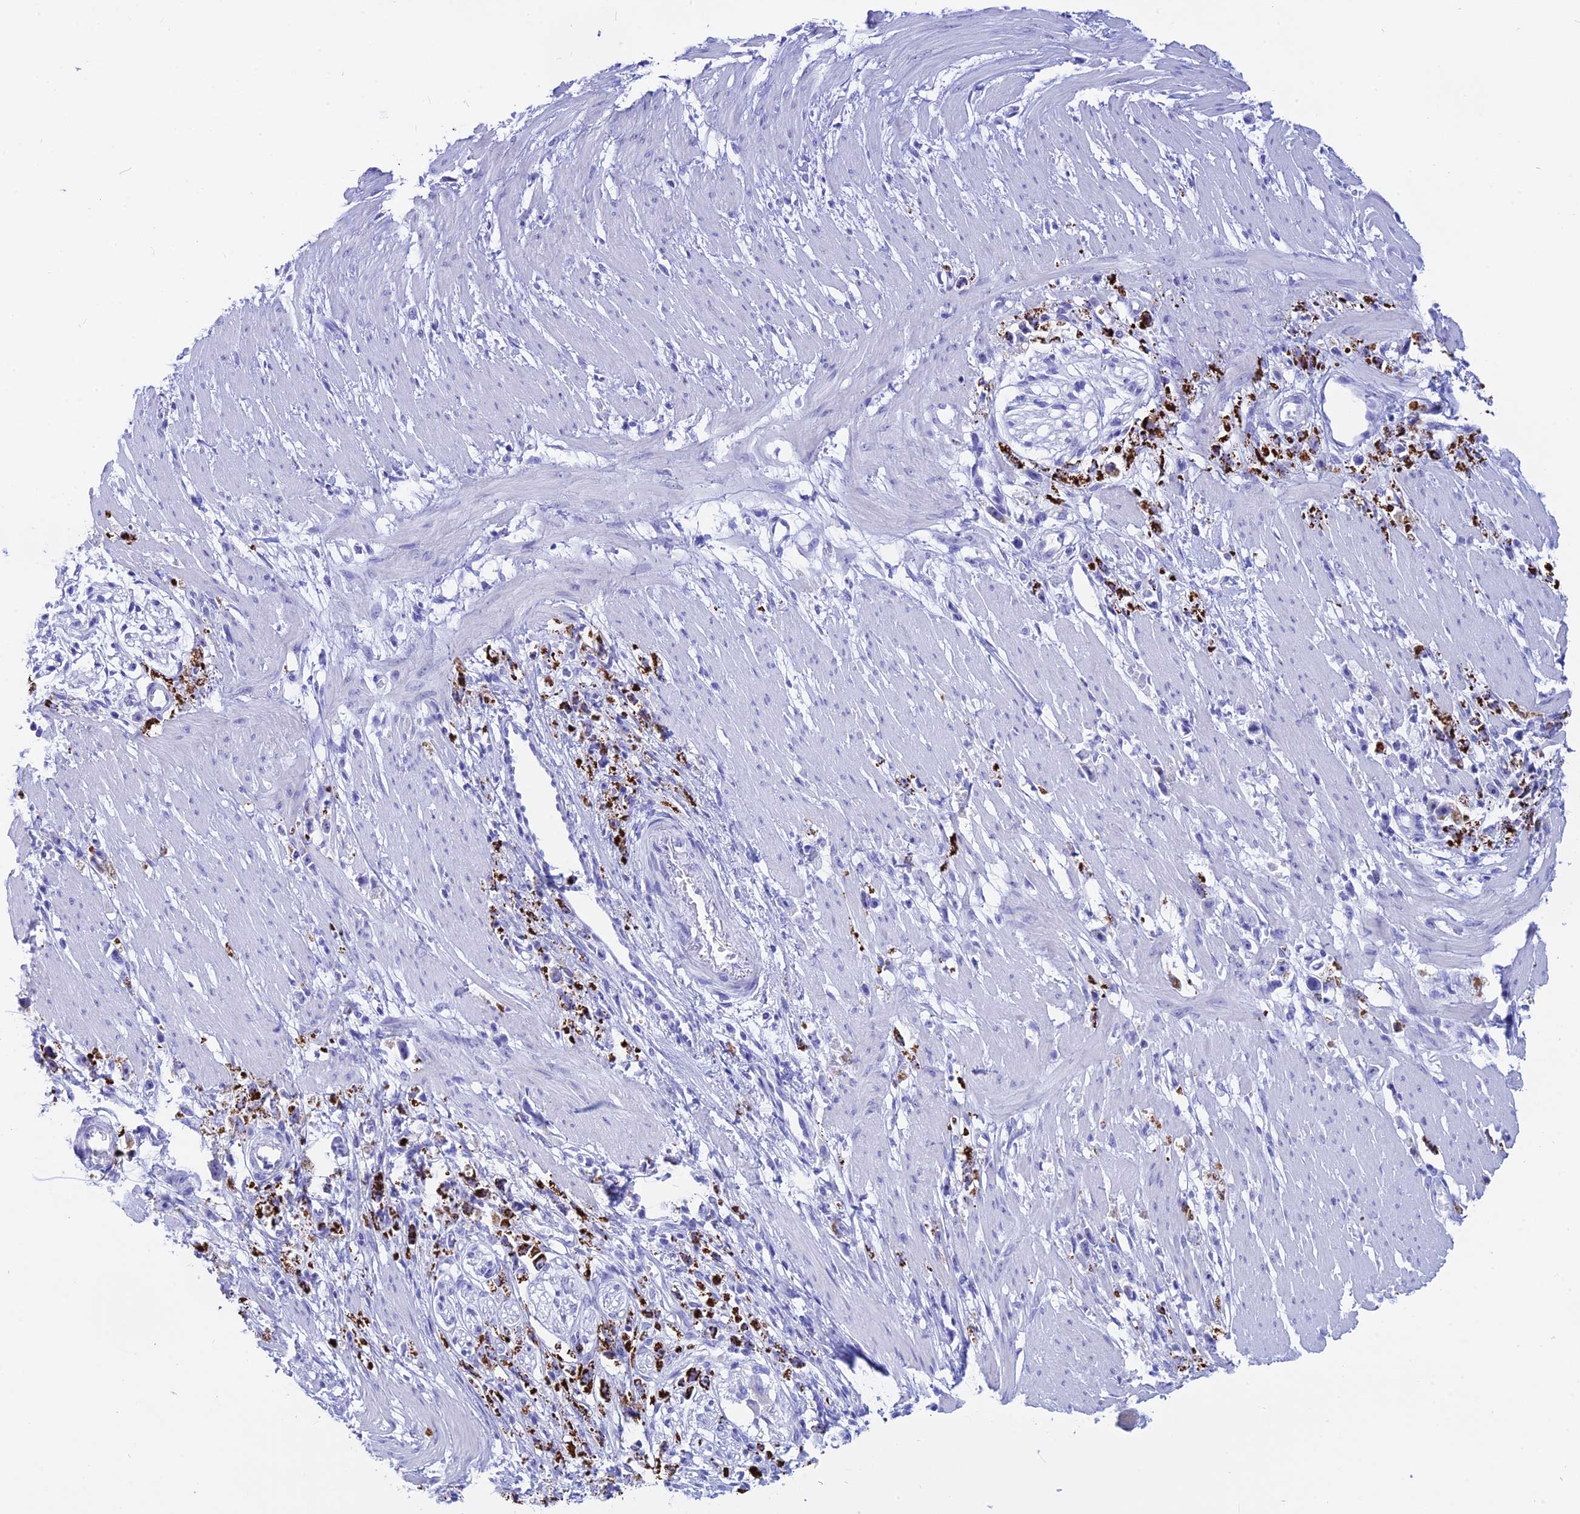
{"staining": {"intensity": "strong", "quantity": ">75%", "location": "cytoplasmic/membranous"}, "tissue": "stomach cancer", "cell_type": "Tumor cells", "image_type": "cancer", "snomed": [{"axis": "morphology", "description": "Adenocarcinoma, NOS"}, {"axis": "topography", "description": "Stomach"}], "caption": "Immunohistochemical staining of adenocarcinoma (stomach) shows strong cytoplasmic/membranous protein expression in approximately >75% of tumor cells. (Brightfield microscopy of DAB IHC at high magnification).", "gene": "ISCA1", "patient": {"sex": "female", "age": 59}}